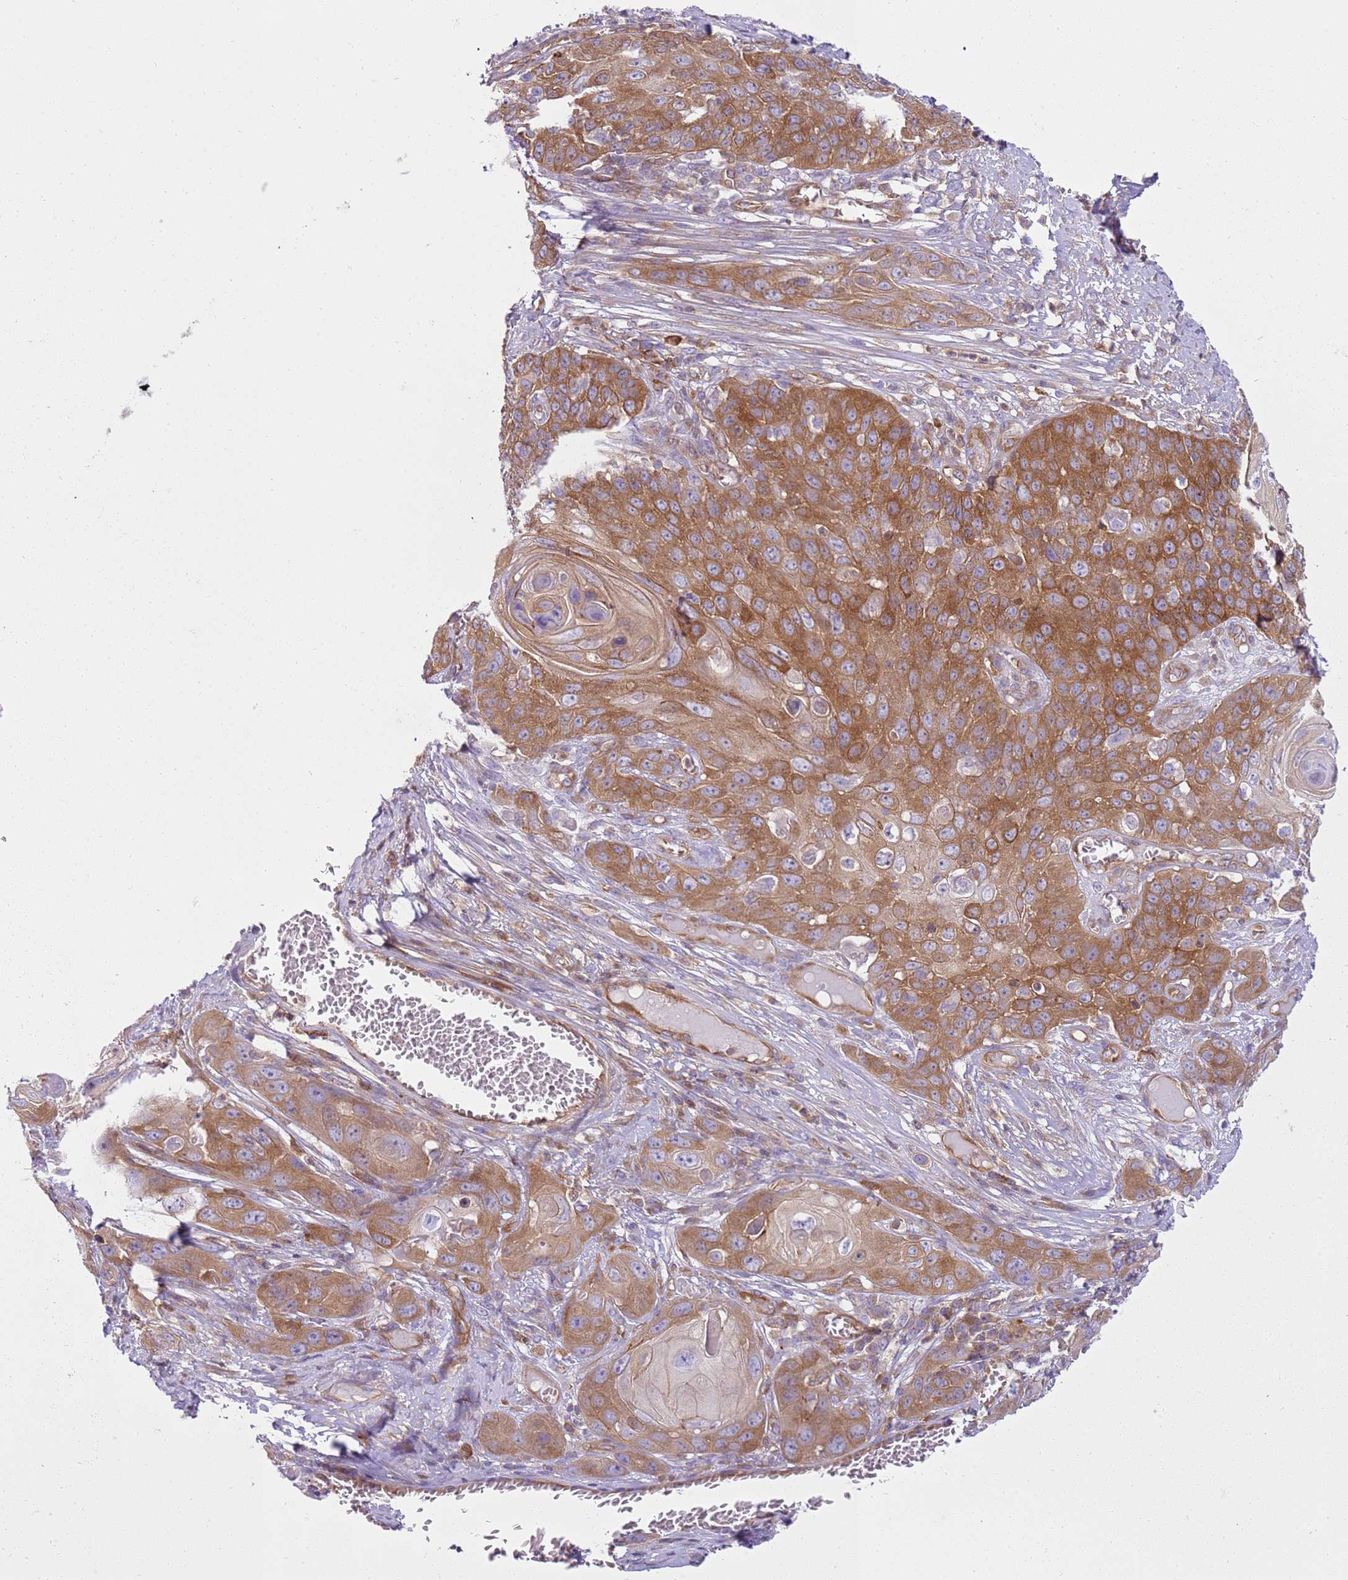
{"staining": {"intensity": "moderate", "quantity": ">75%", "location": "cytoplasmic/membranous"}, "tissue": "skin cancer", "cell_type": "Tumor cells", "image_type": "cancer", "snomed": [{"axis": "morphology", "description": "Squamous cell carcinoma, NOS"}, {"axis": "topography", "description": "Skin"}], "caption": "Skin cancer (squamous cell carcinoma) stained with IHC demonstrates moderate cytoplasmic/membranous staining in approximately >75% of tumor cells. Nuclei are stained in blue.", "gene": "SNX21", "patient": {"sex": "male", "age": 55}}